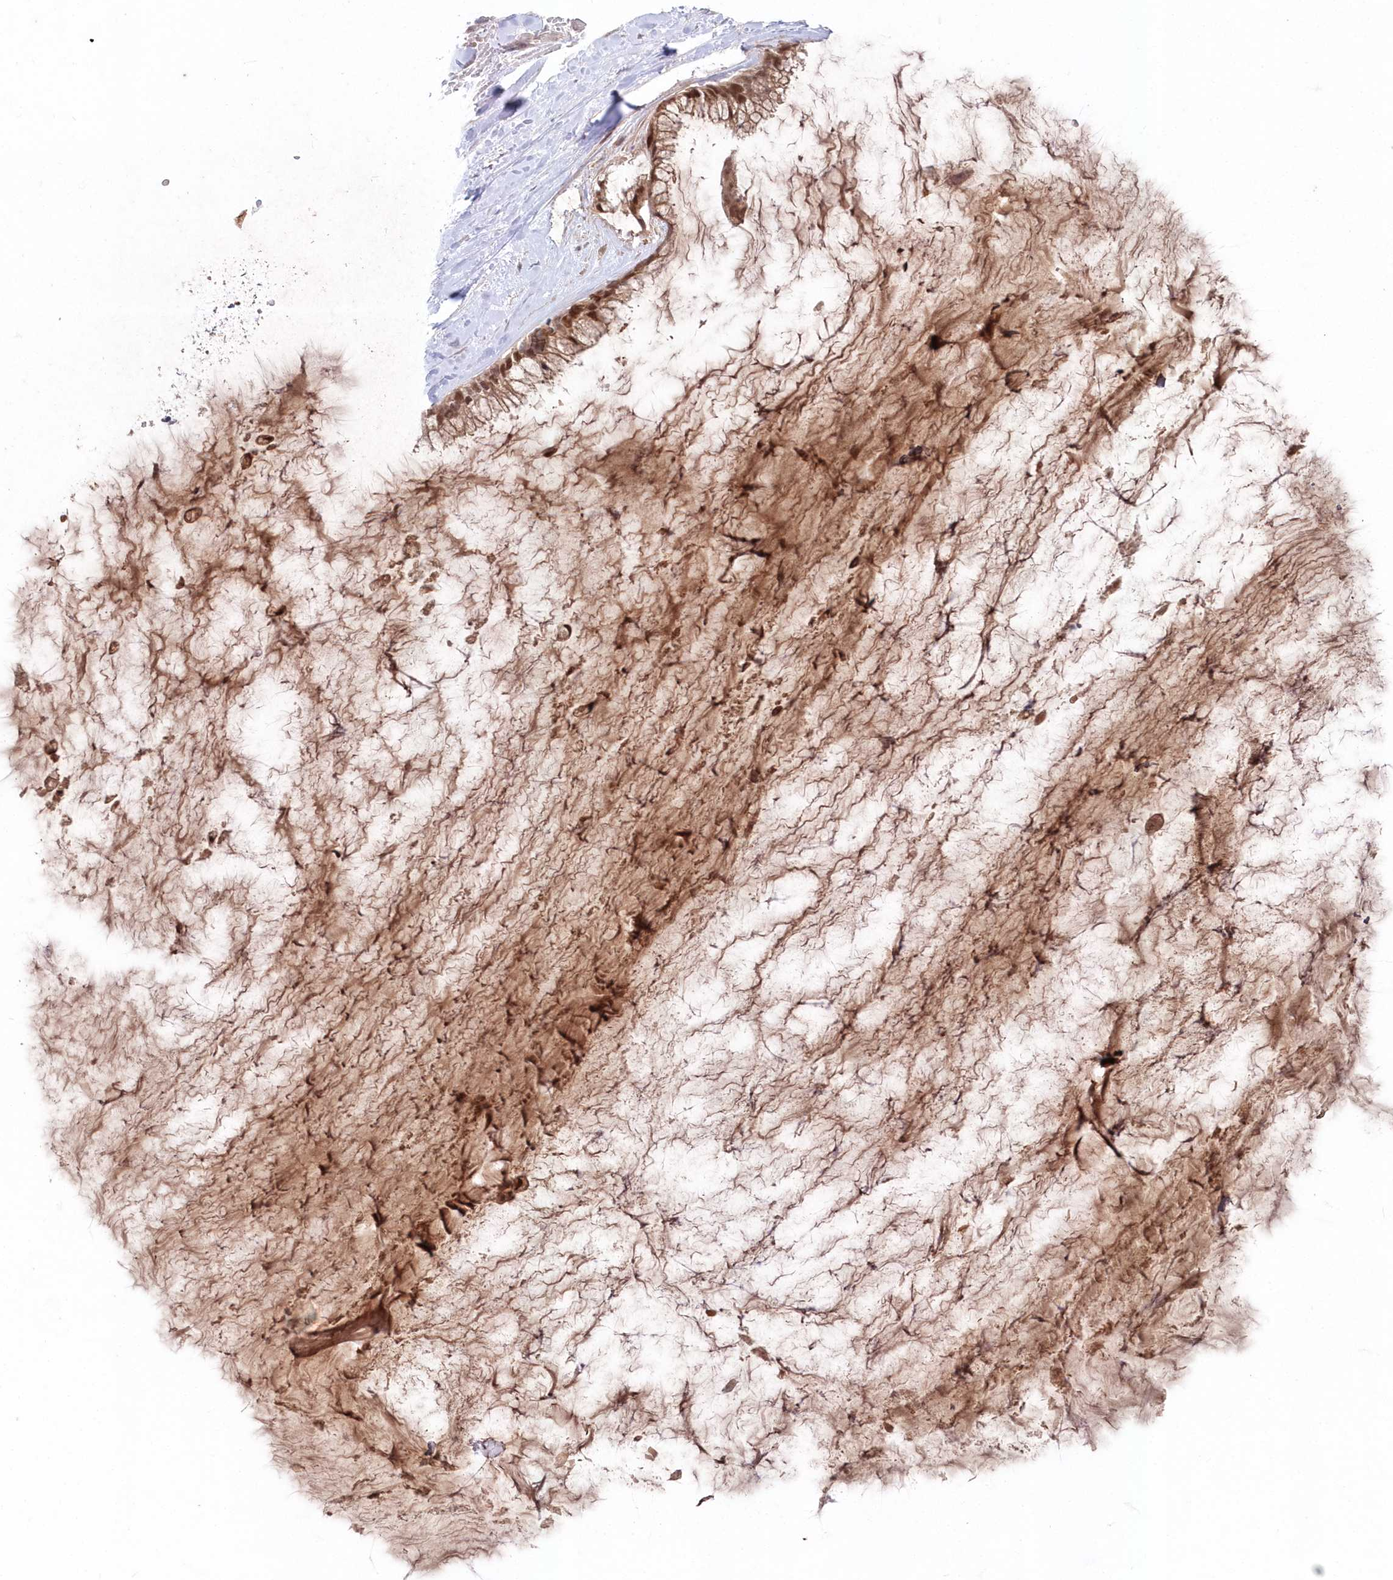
{"staining": {"intensity": "moderate", "quantity": ">75%", "location": "cytoplasmic/membranous,nuclear"}, "tissue": "ovarian cancer", "cell_type": "Tumor cells", "image_type": "cancer", "snomed": [{"axis": "morphology", "description": "Cystadenocarcinoma, mucinous, NOS"}, {"axis": "topography", "description": "Ovary"}], "caption": "The histopathology image displays a brown stain indicating the presence of a protein in the cytoplasmic/membranous and nuclear of tumor cells in ovarian mucinous cystadenocarcinoma.", "gene": "ASCC1", "patient": {"sex": "female", "age": 39}}